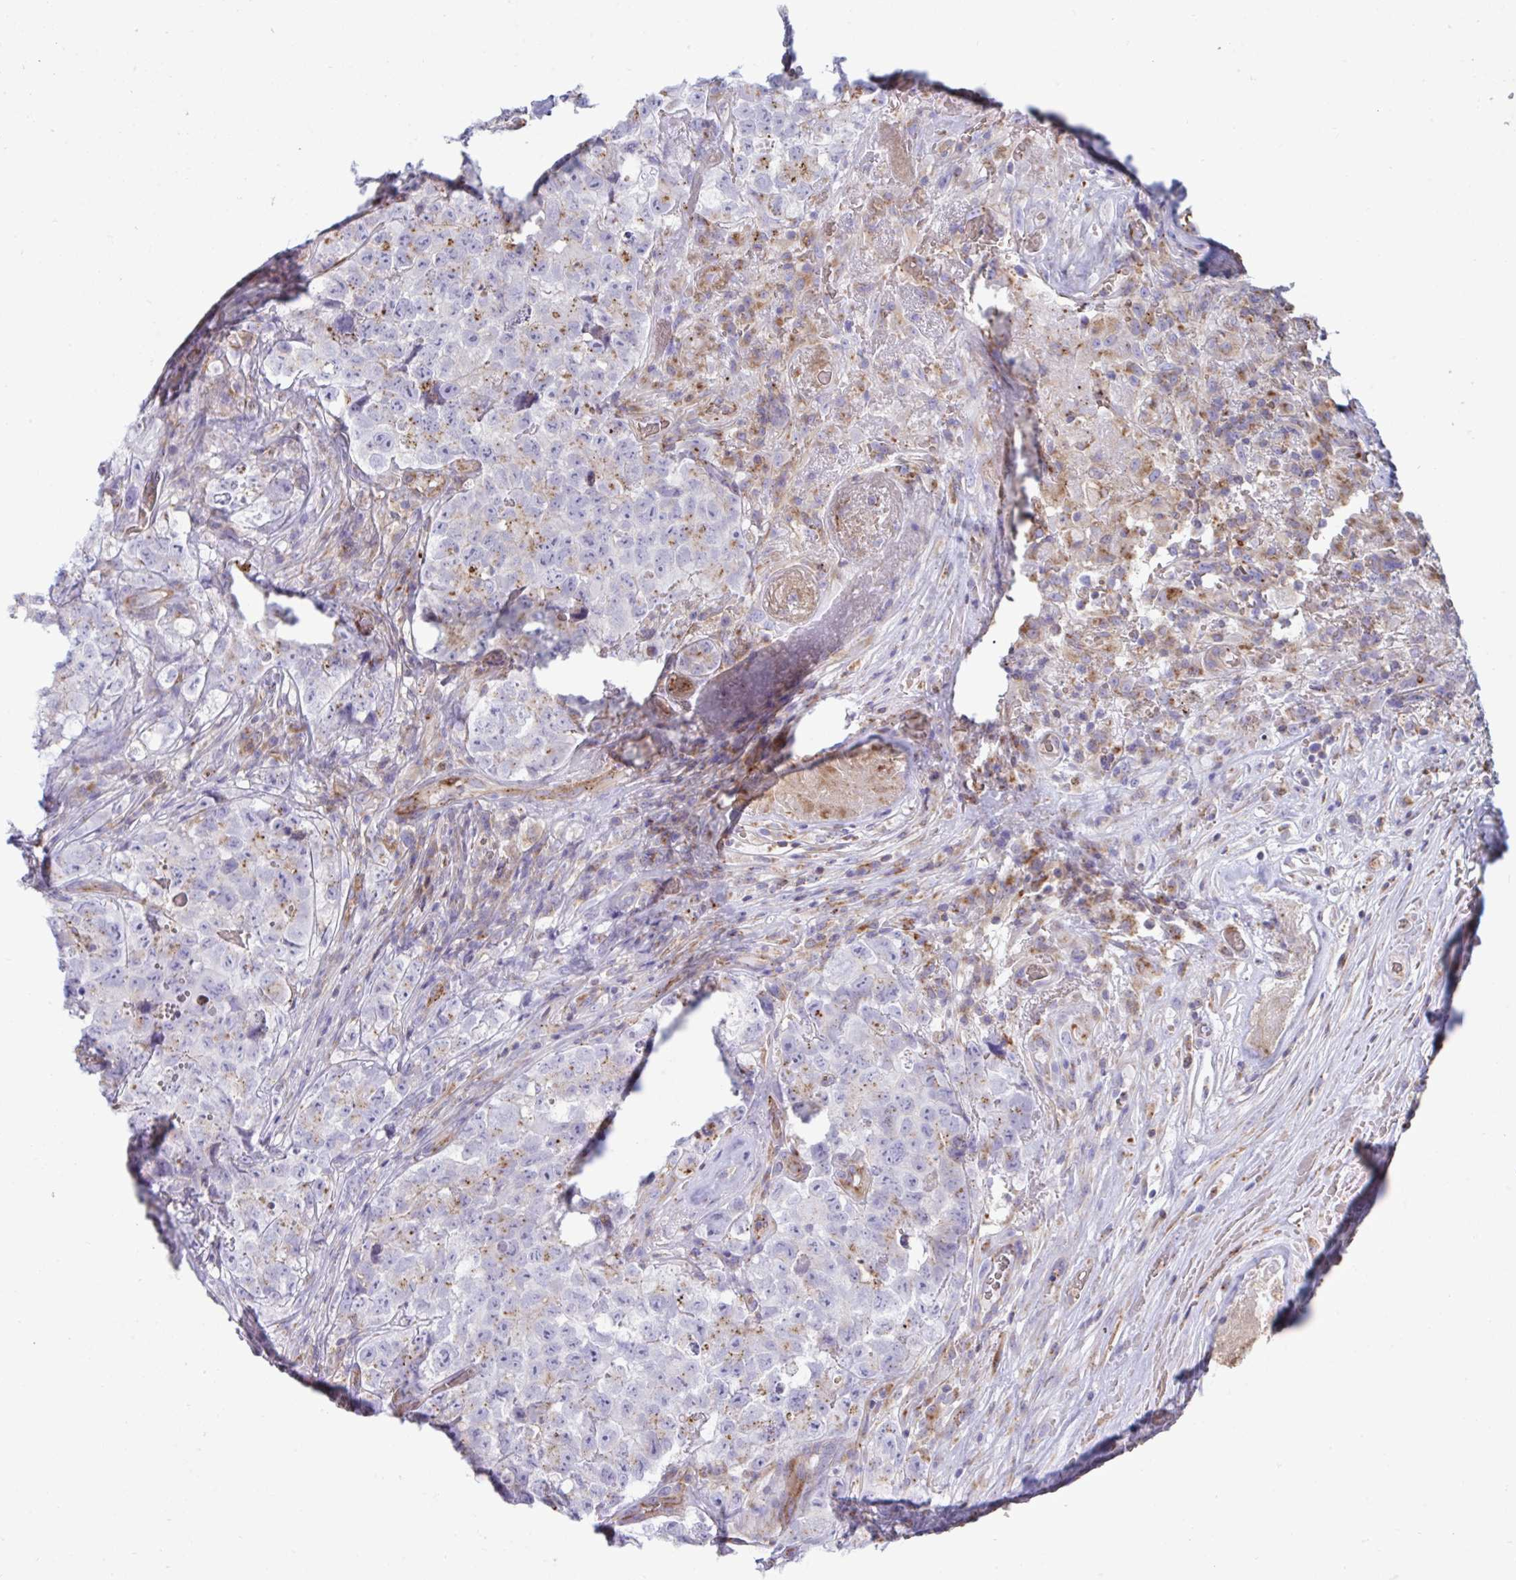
{"staining": {"intensity": "weak", "quantity": "25%-75%", "location": "cytoplasmic/membranous"}, "tissue": "testis cancer", "cell_type": "Tumor cells", "image_type": "cancer", "snomed": [{"axis": "morphology", "description": "Carcinoma, Embryonal, NOS"}, {"axis": "topography", "description": "Testis"}], "caption": "The micrograph exhibits staining of testis cancer, revealing weak cytoplasmic/membranous protein expression (brown color) within tumor cells.", "gene": "SLC9A6", "patient": {"sex": "male", "age": 18}}